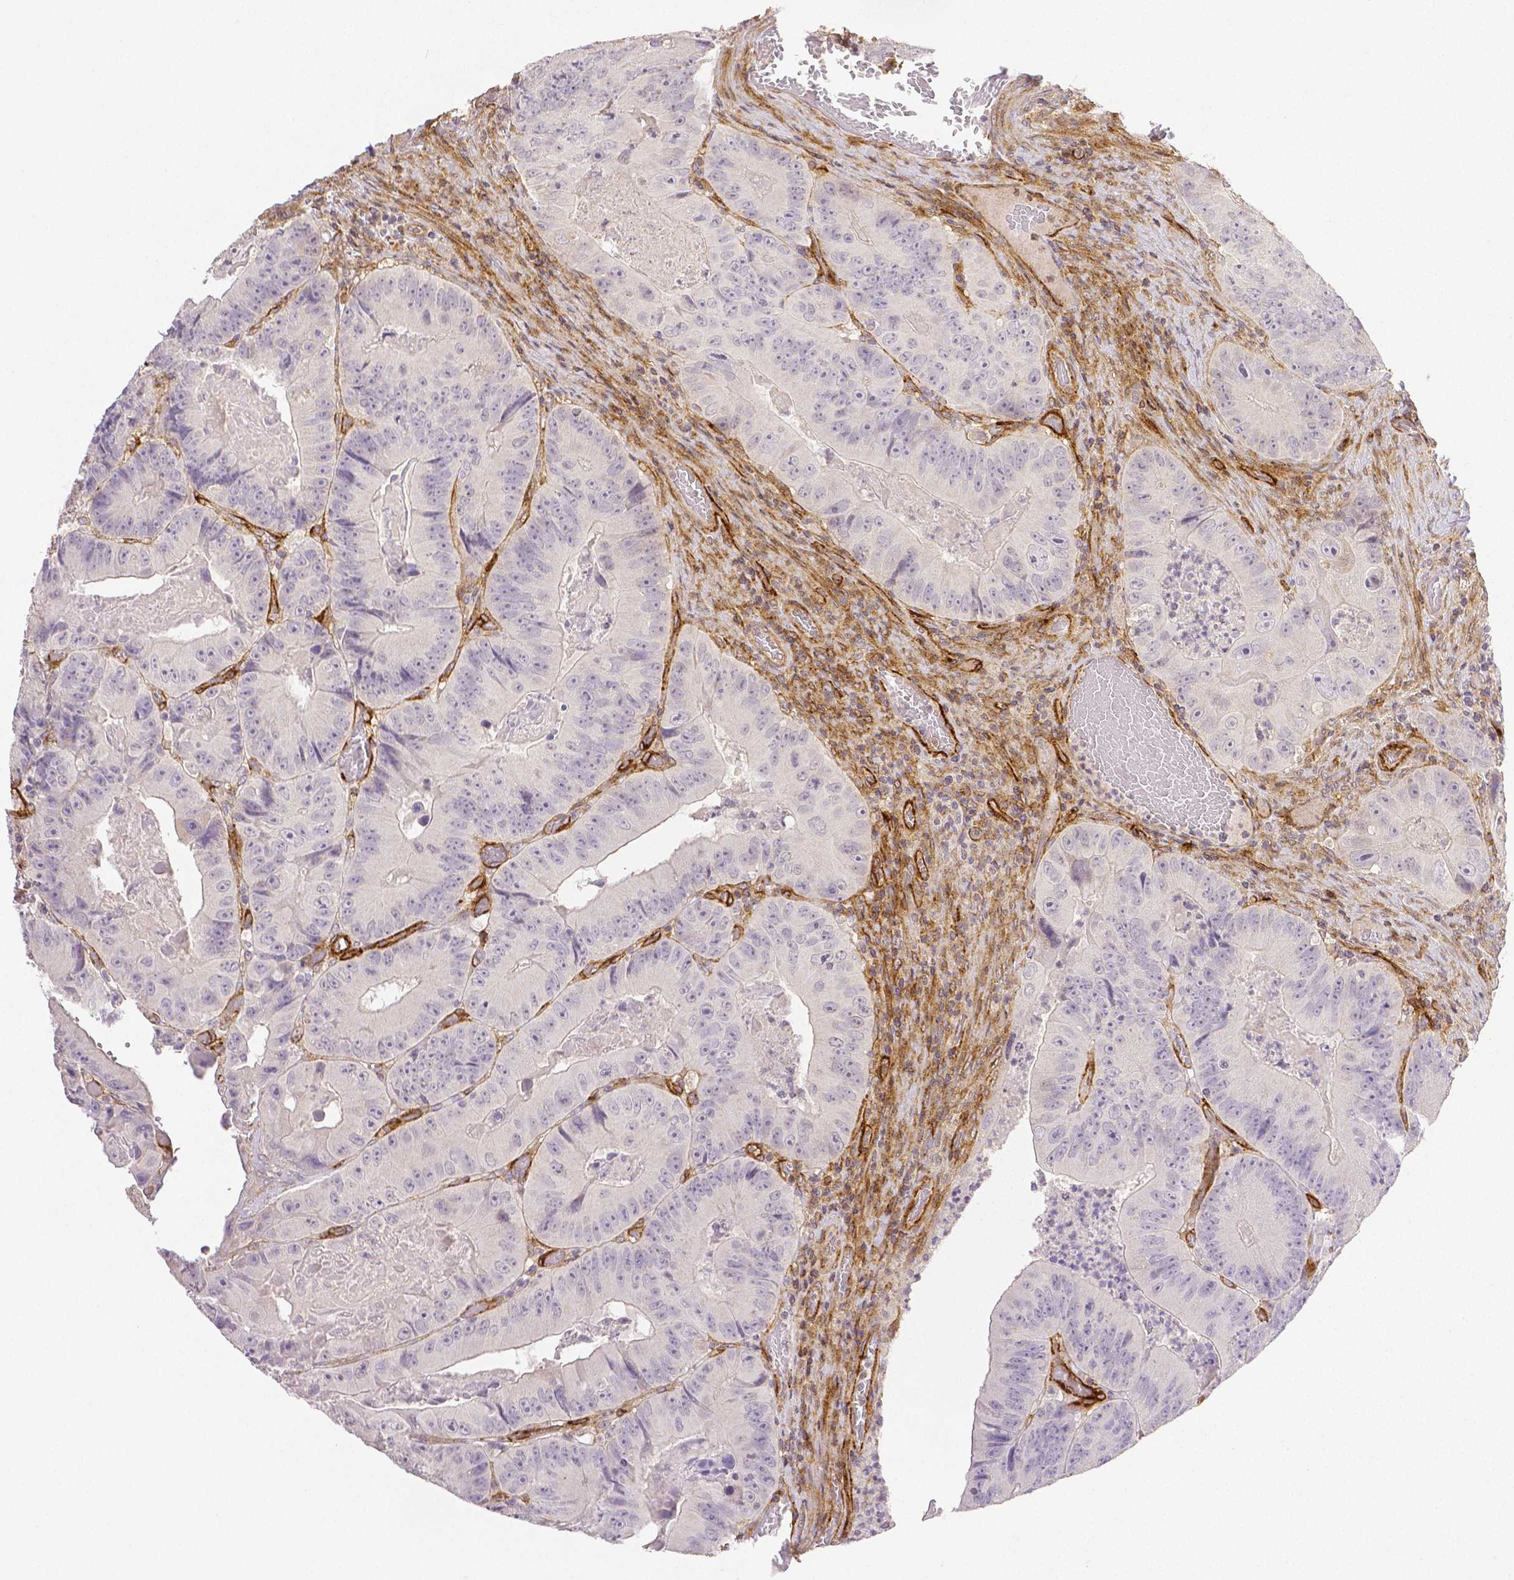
{"staining": {"intensity": "negative", "quantity": "none", "location": "none"}, "tissue": "colorectal cancer", "cell_type": "Tumor cells", "image_type": "cancer", "snomed": [{"axis": "morphology", "description": "Adenocarcinoma, NOS"}, {"axis": "topography", "description": "Colon"}], "caption": "Image shows no protein positivity in tumor cells of colorectal cancer (adenocarcinoma) tissue. Nuclei are stained in blue.", "gene": "THY1", "patient": {"sex": "female", "age": 86}}